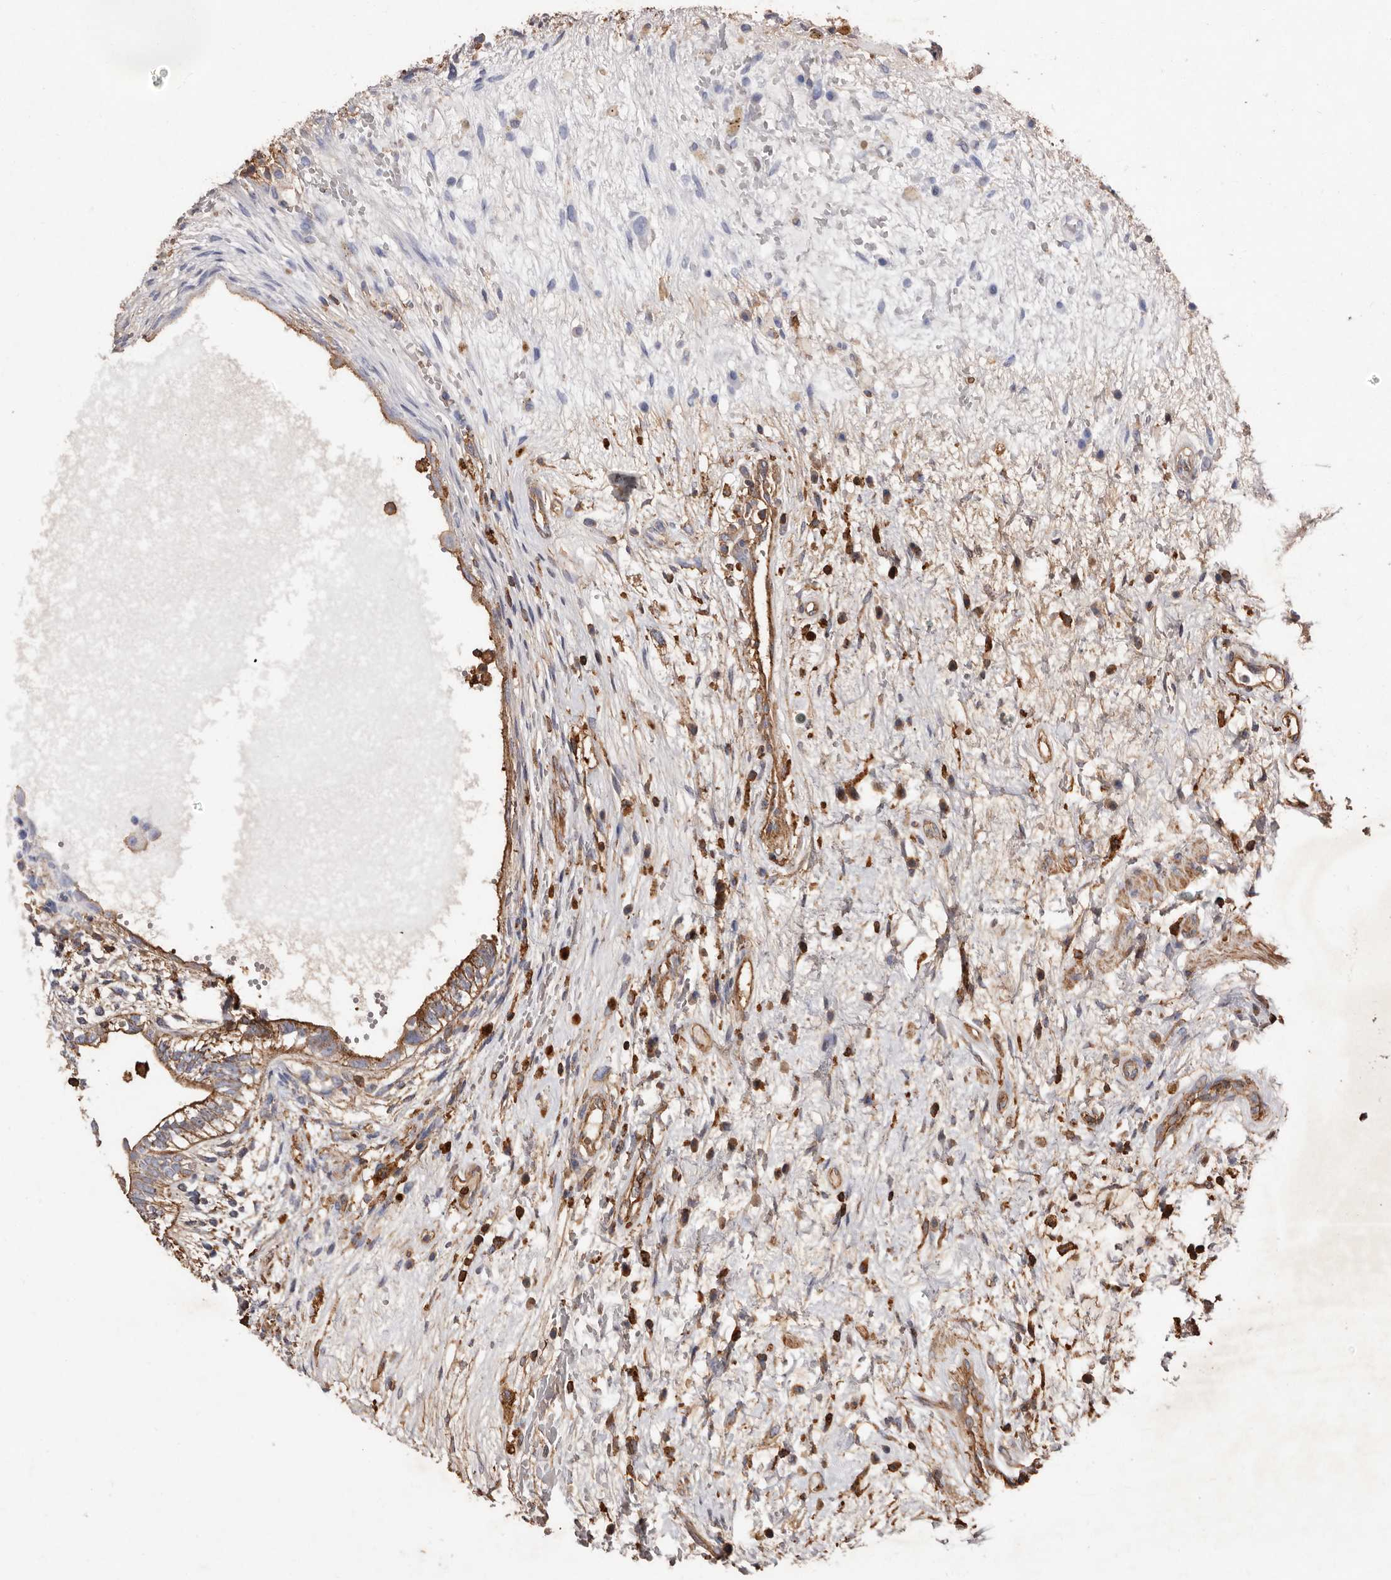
{"staining": {"intensity": "moderate", "quantity": "25%-75%", "location": "cytoplasmic/membranous"}, "tissue": "testis cancer", "cell_type": "Tumor cells", "image_type": "cancer", "snomed": [{"axis": "morphology", "description": "Carcinoma, Embryonal, NOS"}, {"axis": "topography", "description": "Testis"}], "caption": "IHC photomicrograph of human testis cancer stained for a protein (brown), which displays medium levels of moderate cytoplasmic/membranous positivity in about 25%-75% of tumor cells.", "gene": "COQ8B", "patient": {"sex": "male", "age": 26}}